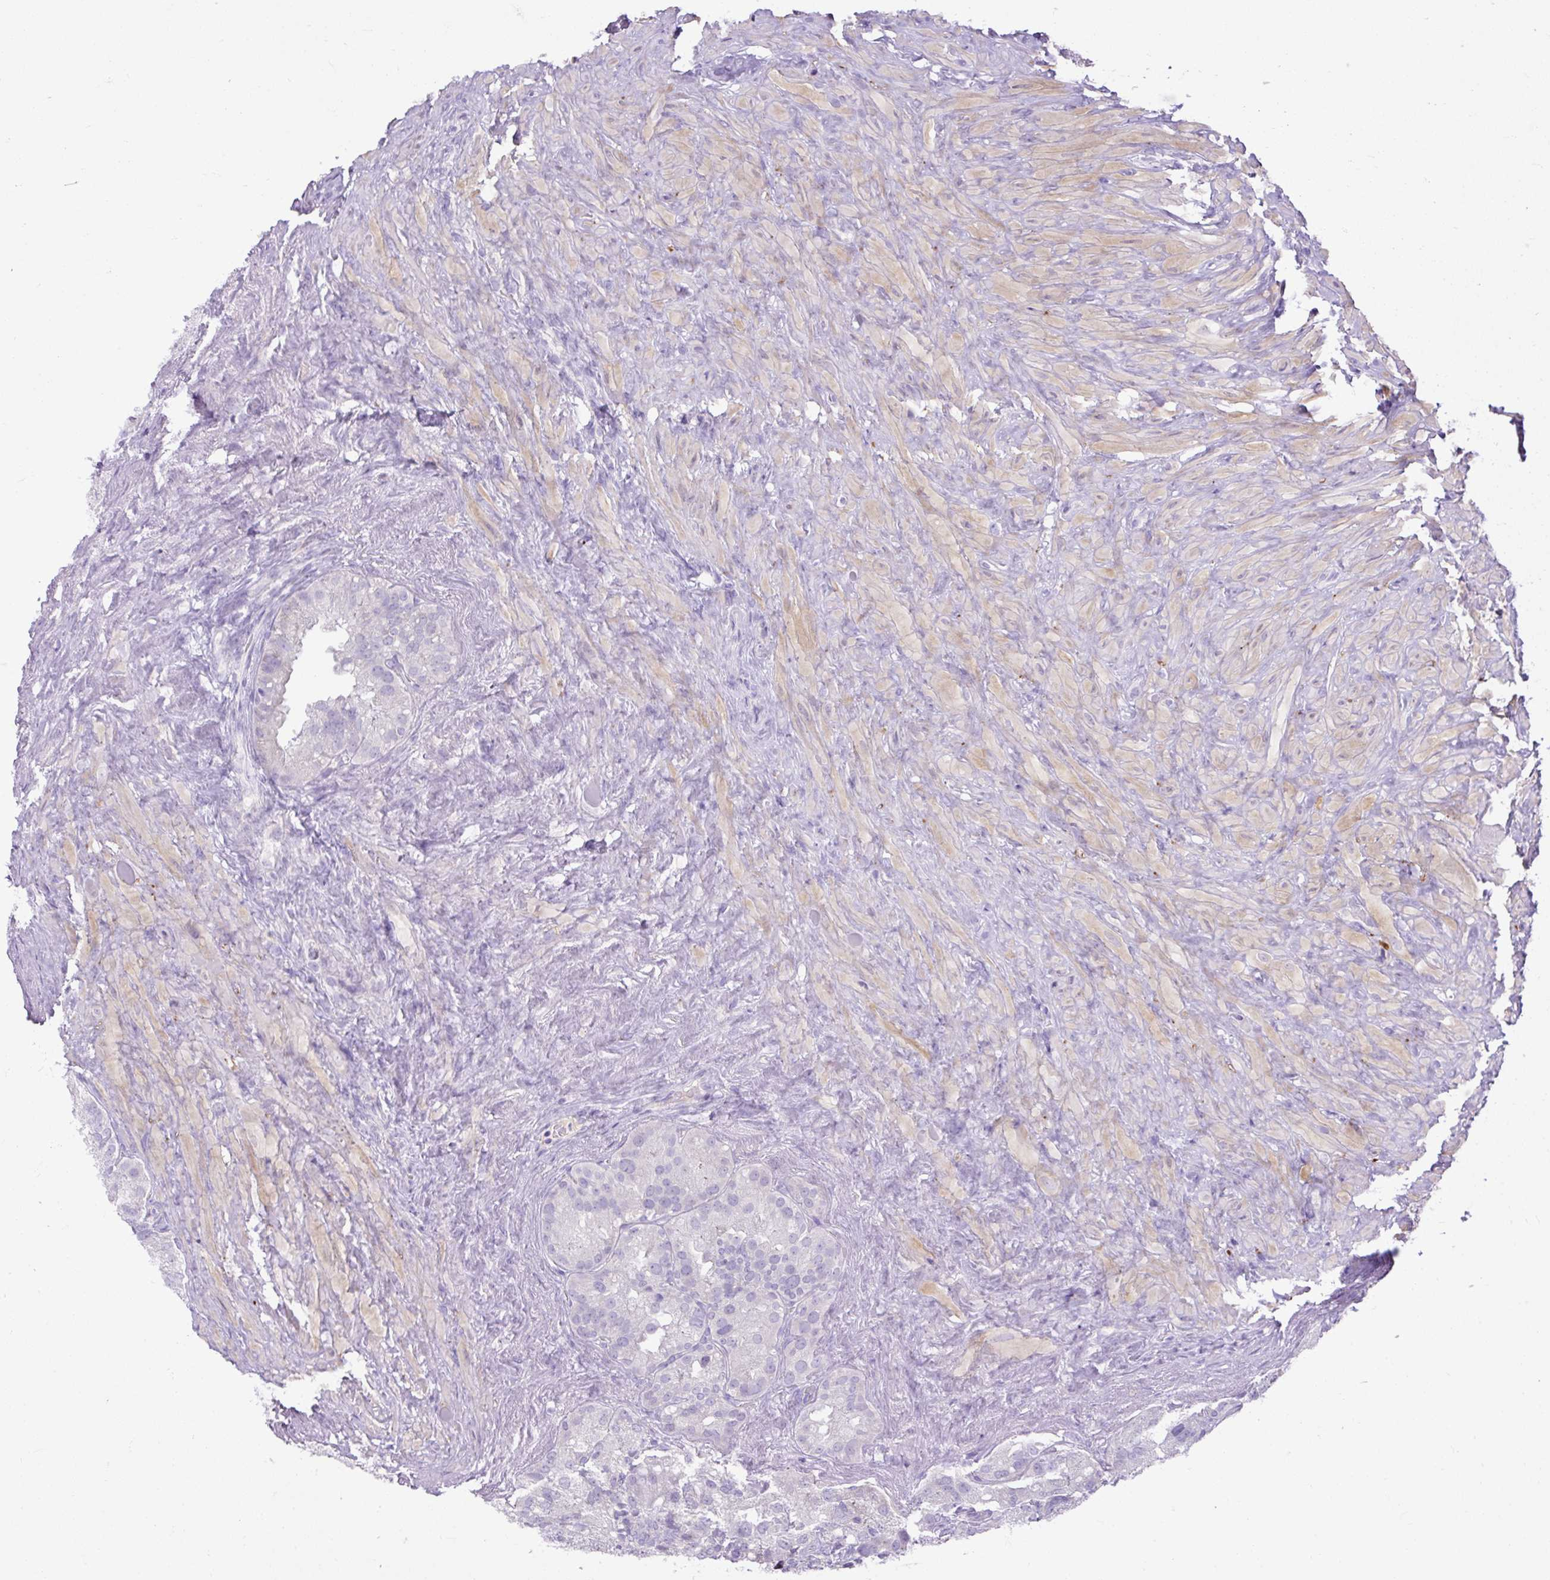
{"staining": {"intensity": "negative", "quantity": "none", "location": "none"}, "tissue": "seminal vesicle", "cell_type": "Glandular cells", "image_type": "normal", "snomed": [{"axis": "morphology", "description": "Normal tissue, NOS"}, {"axis": "topography", "description": "Seminal veicle"}], "caption": "This is a micrograph of immunohistochemistry (IHC) staining of benign seminal vesicle, which shows no expression in glandular cells. (DAB (3,3'-diaminobenzidine) immunohistochemistry with hematoxylin counter stain).", "gene": "SPTBN5", "patient": {"sex": "male", "age": 69}}